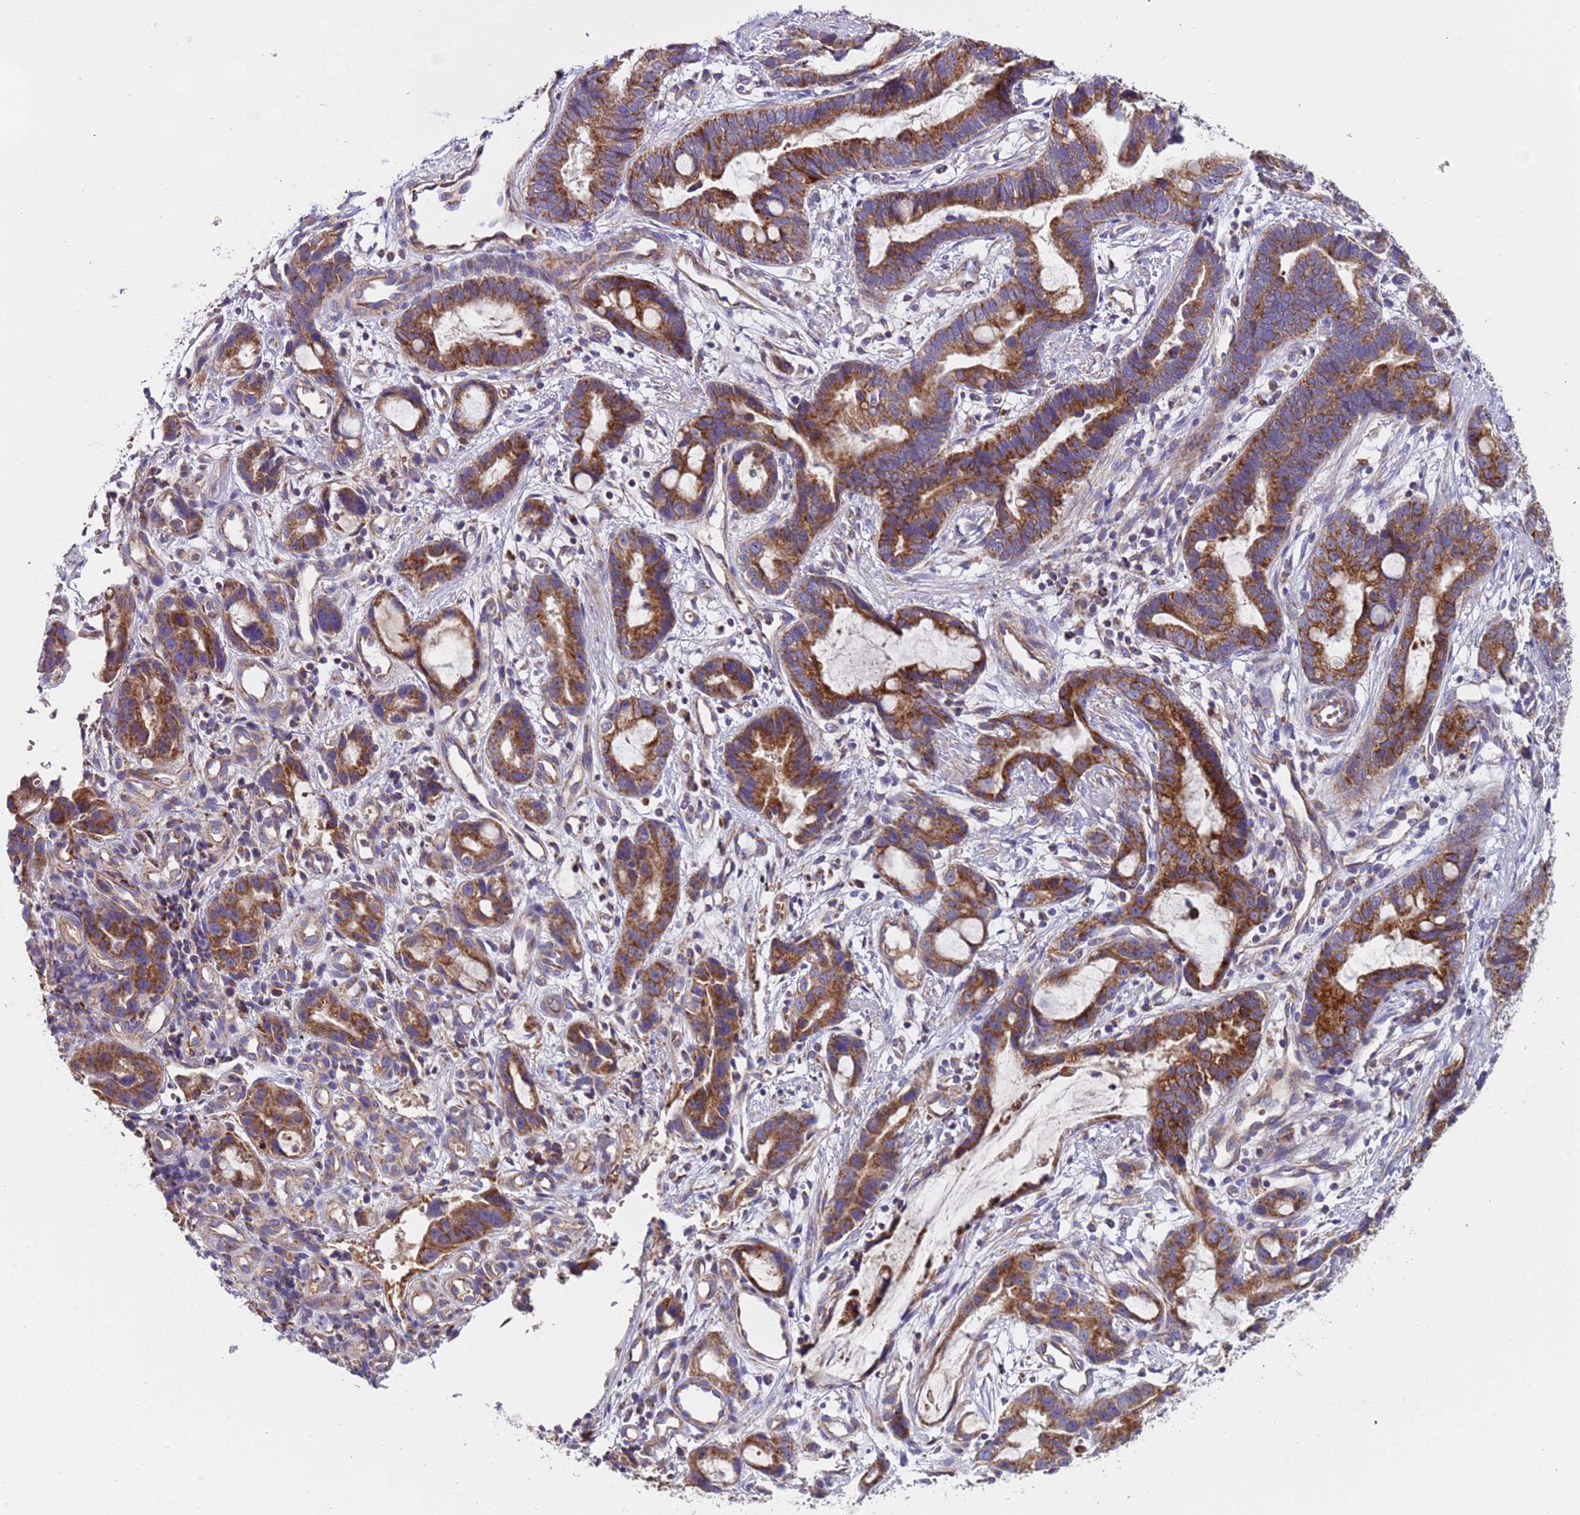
{"staining": {"intensity": "strong", "quantity": ">75%", "location": "cytoplasmic/membranous"}, "tissue": "stomach cancer", "cell_type": "Tumor cells", "image_type": "cancer", "snomed": [{"axis": "morphology", "description": "Adenocarcinoma, NOS"}, {"axis": "topography", "description": "Stomach"}], "caption": "Tumor cells demonstrate high levels of strong cytoplasmic/membranous positivity in about >75% of cells in adenocarcinoma (stomach). The protein of interest is stained brown, and the nuclei are stained in blue (DAB (3,3'-diaminobenzidine) IHC with brightfield microscopy, high magnification).", "gene": "TMEM126A", "patient": {"sex": "male", "age": 55}}